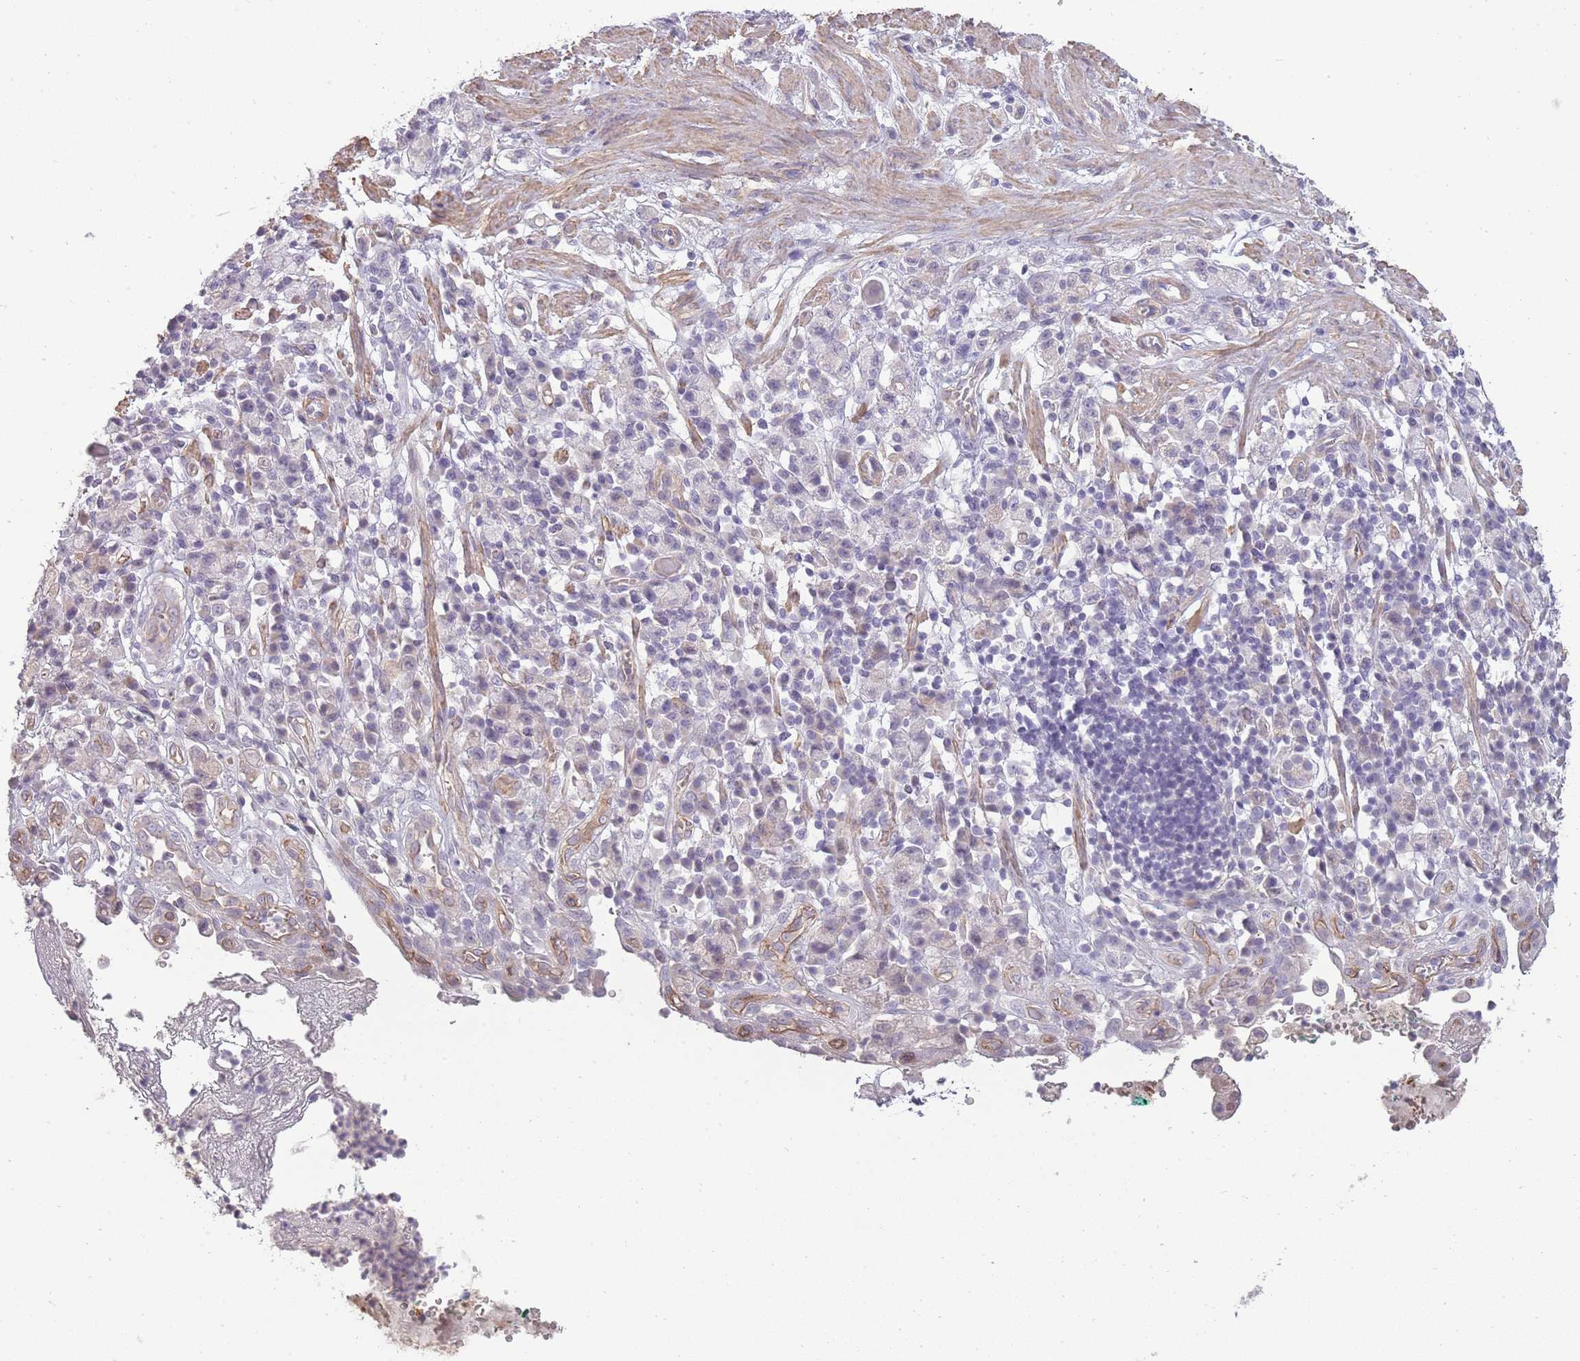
{"staining": {"intensity": "negative", "quantity": "none", "location": "none"}, "tissue": "stomach cancer", "cell_type": "Tumor cells", "image_type": "cancer", "snomed": [{"axis": "morphology", "description": "Adenocarcinoma, NOS"}, {"axis": "topography", "description": "Stomach"}], "caption": "There is no significant expression in tumor cells of stomach cancer.", "gene": "SLC8A2", "patient": {"sex": "male", "age": 77}}